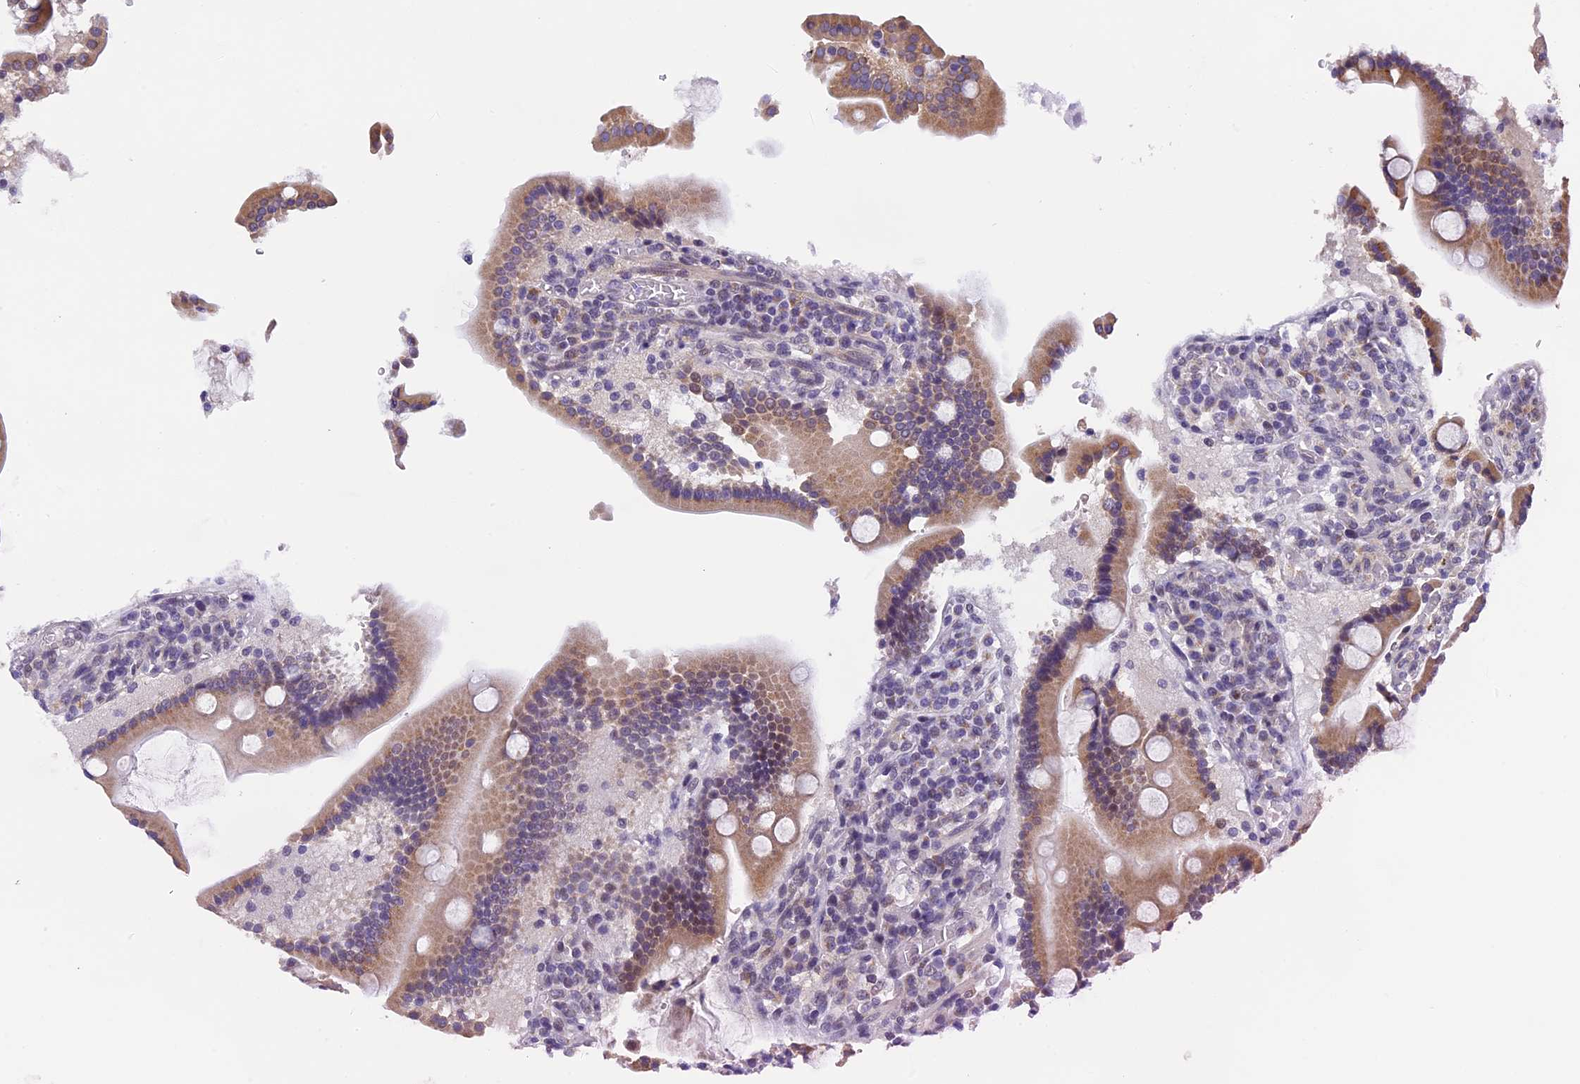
{"staining": {"intensity": "moderate", "quantity": ">75%", "location": "cytoplasmic/membranous"}, "tissue": "duodenum", "cell_type": "Glandular cells", "image_type": "normal", "snomed": [{"axis": "morphology", "description": "Normal tissue, NOS"}, {"axis": "topography", "description": "Duodenum"}], "caption": "The immunohistochemical stain shows moderate cytoplasmic/membranous expression in glandular cells of normal duodenum.", "gene": "ZNF317", "patient": {"sex": "male", "age": 55}}